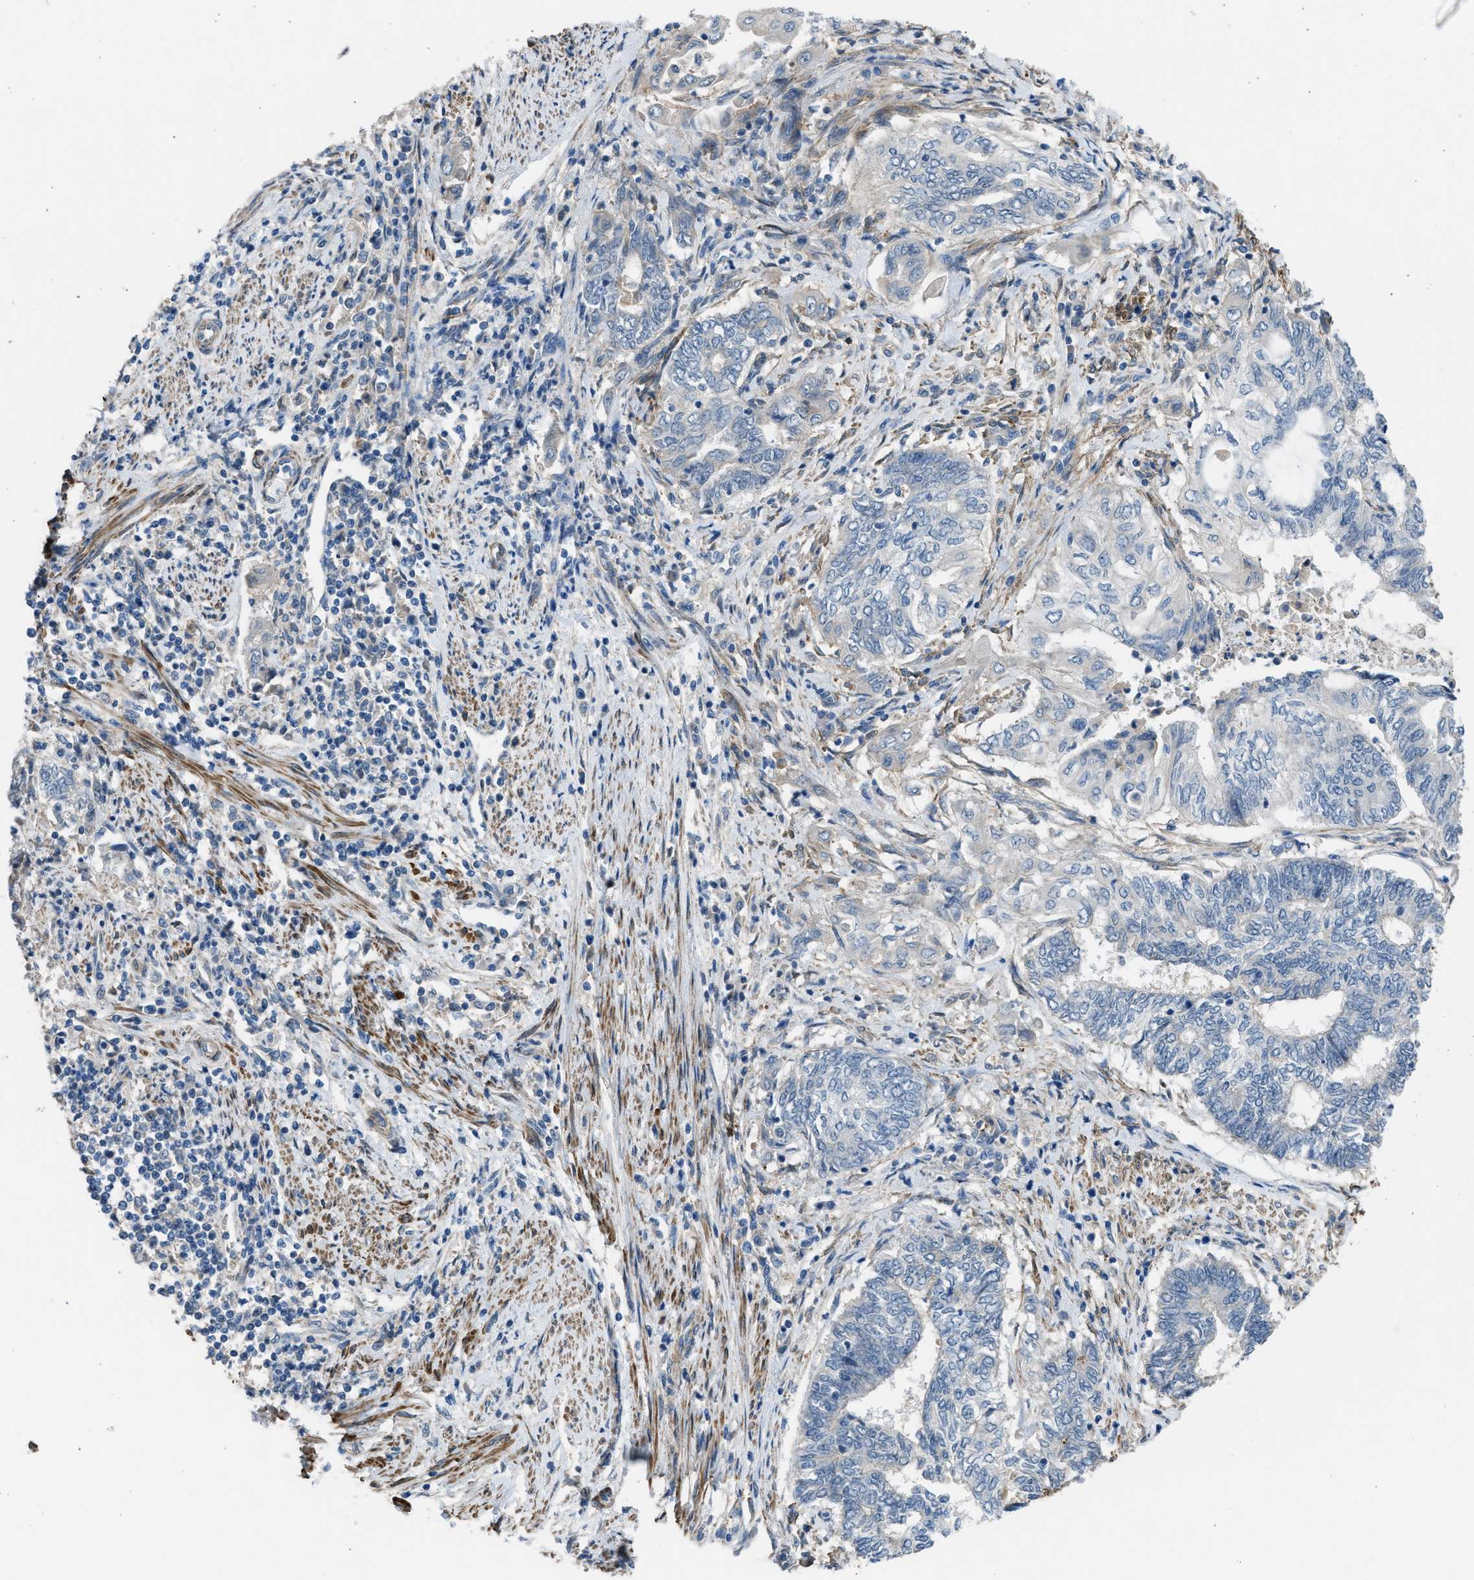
{"staining": {"intensity": "negative", "quantity": "none", "location": "none"}, "tissue": "endometrial cancer", "cell_type": "Tumor cells", "image_type": "cancer", "snomed": [{"axis": "morphology", "description": "Adenocarcinoma, NOS"}, {"axis": "topography", "description": "Uterus"}, {"axis": "topography", "description": "Endometrium"}], "caption": "The histopathology image reveals no significant positivity in tumor cells of adenocarcinoma (endometrial).", "gene": "PCNX3", "patient": {"sex": "female", "age": 70}}